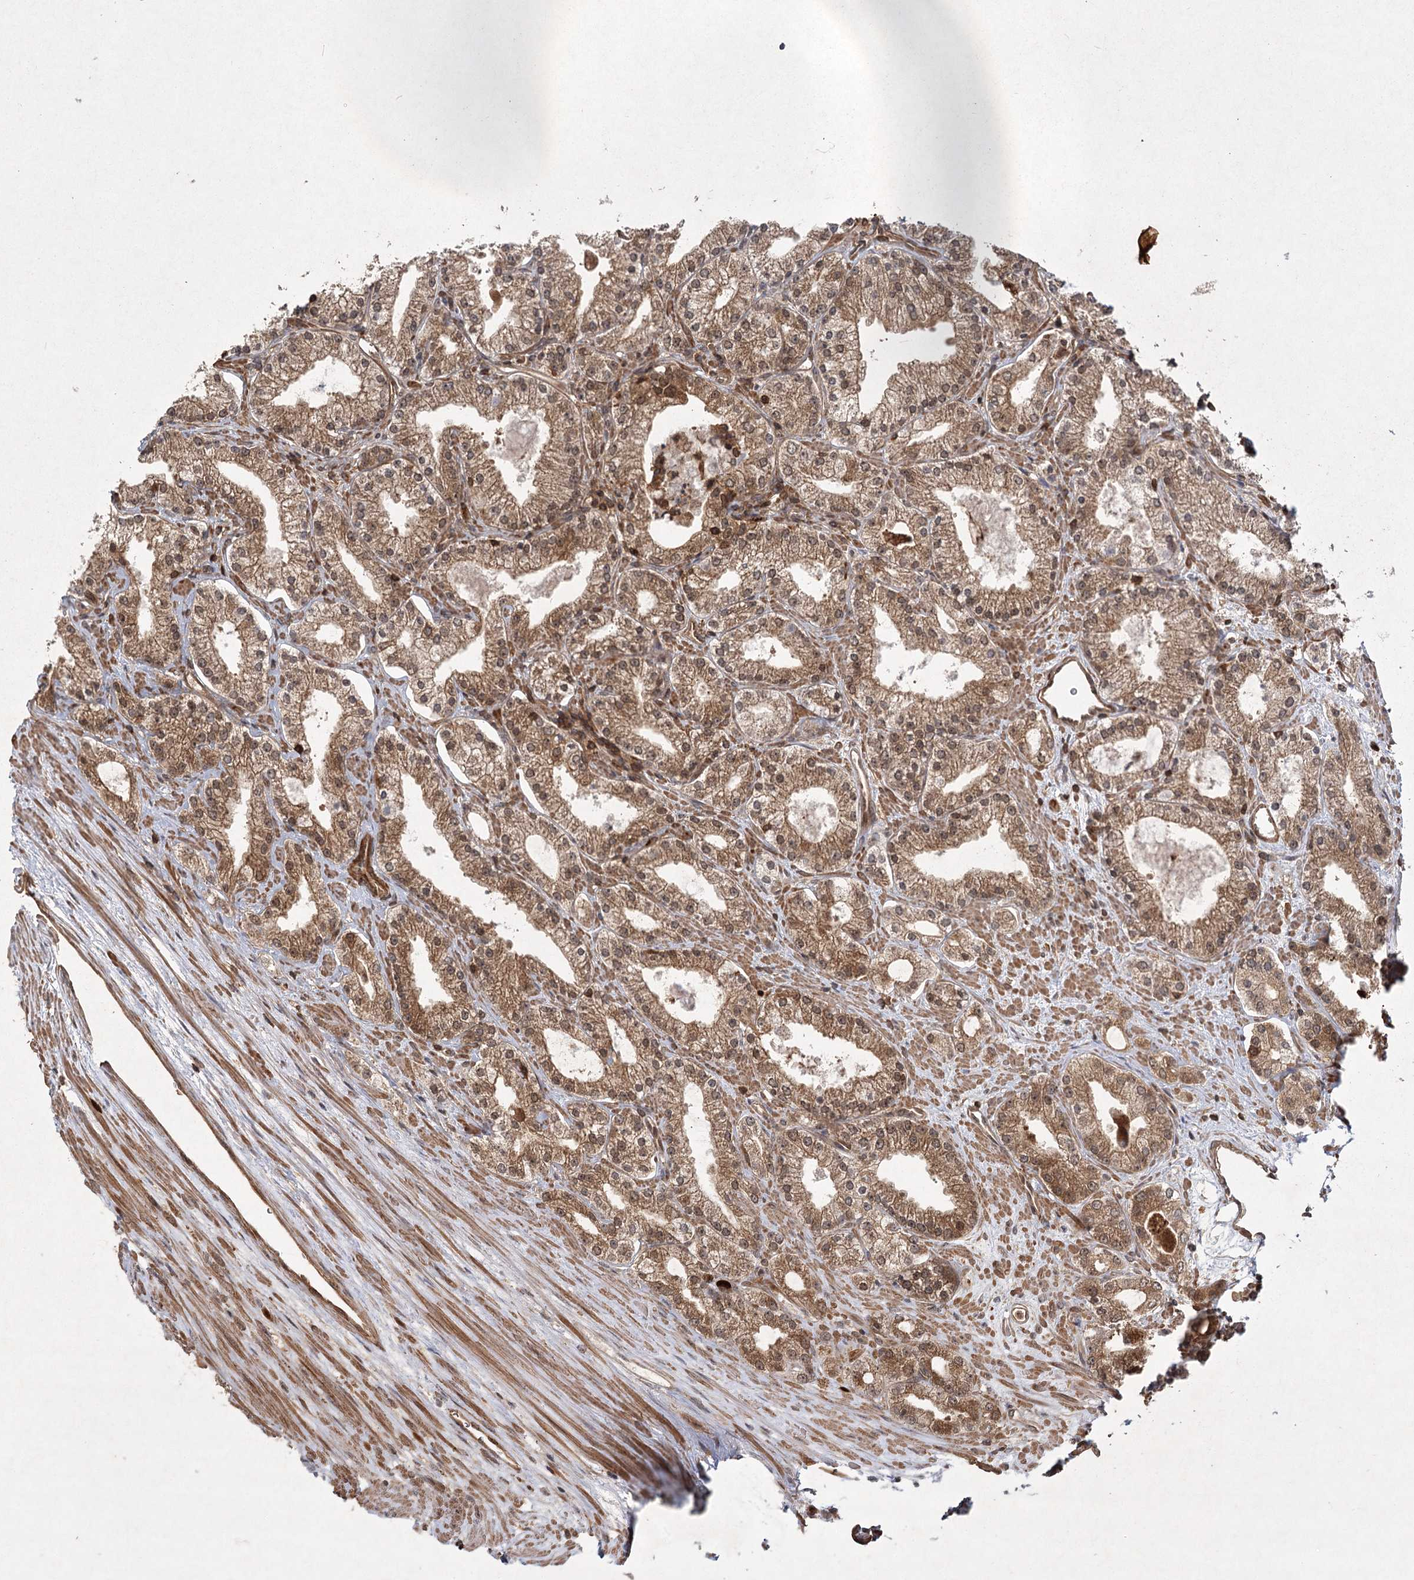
{"staining": {"intensity": "moderate", "quantity": ">75%", "location": "cytoplasmic/membranous"}, "tissue": "prostate cancer", "cell_type": "Tumor cells", "image_type": "cancer", "snomed": [{"axis": "morphology", "description": "Adenocarcinoma, Low grade"}, {"axis": "topography", "description": "Prostate"}], "caption": "DAB immunohistochemical staining of prostate cancer (adenocarcinoma (low-grade)) shows moderate cytoplasmic/membranous protein staining in about >75% of tumor cells. (DAB (3,3'-diaminobenzidine) IHC, brown staining for protein, blue staining for nuclei).", "gene": "MDFIC", "patient": {"sex": "male", "age": 69}}